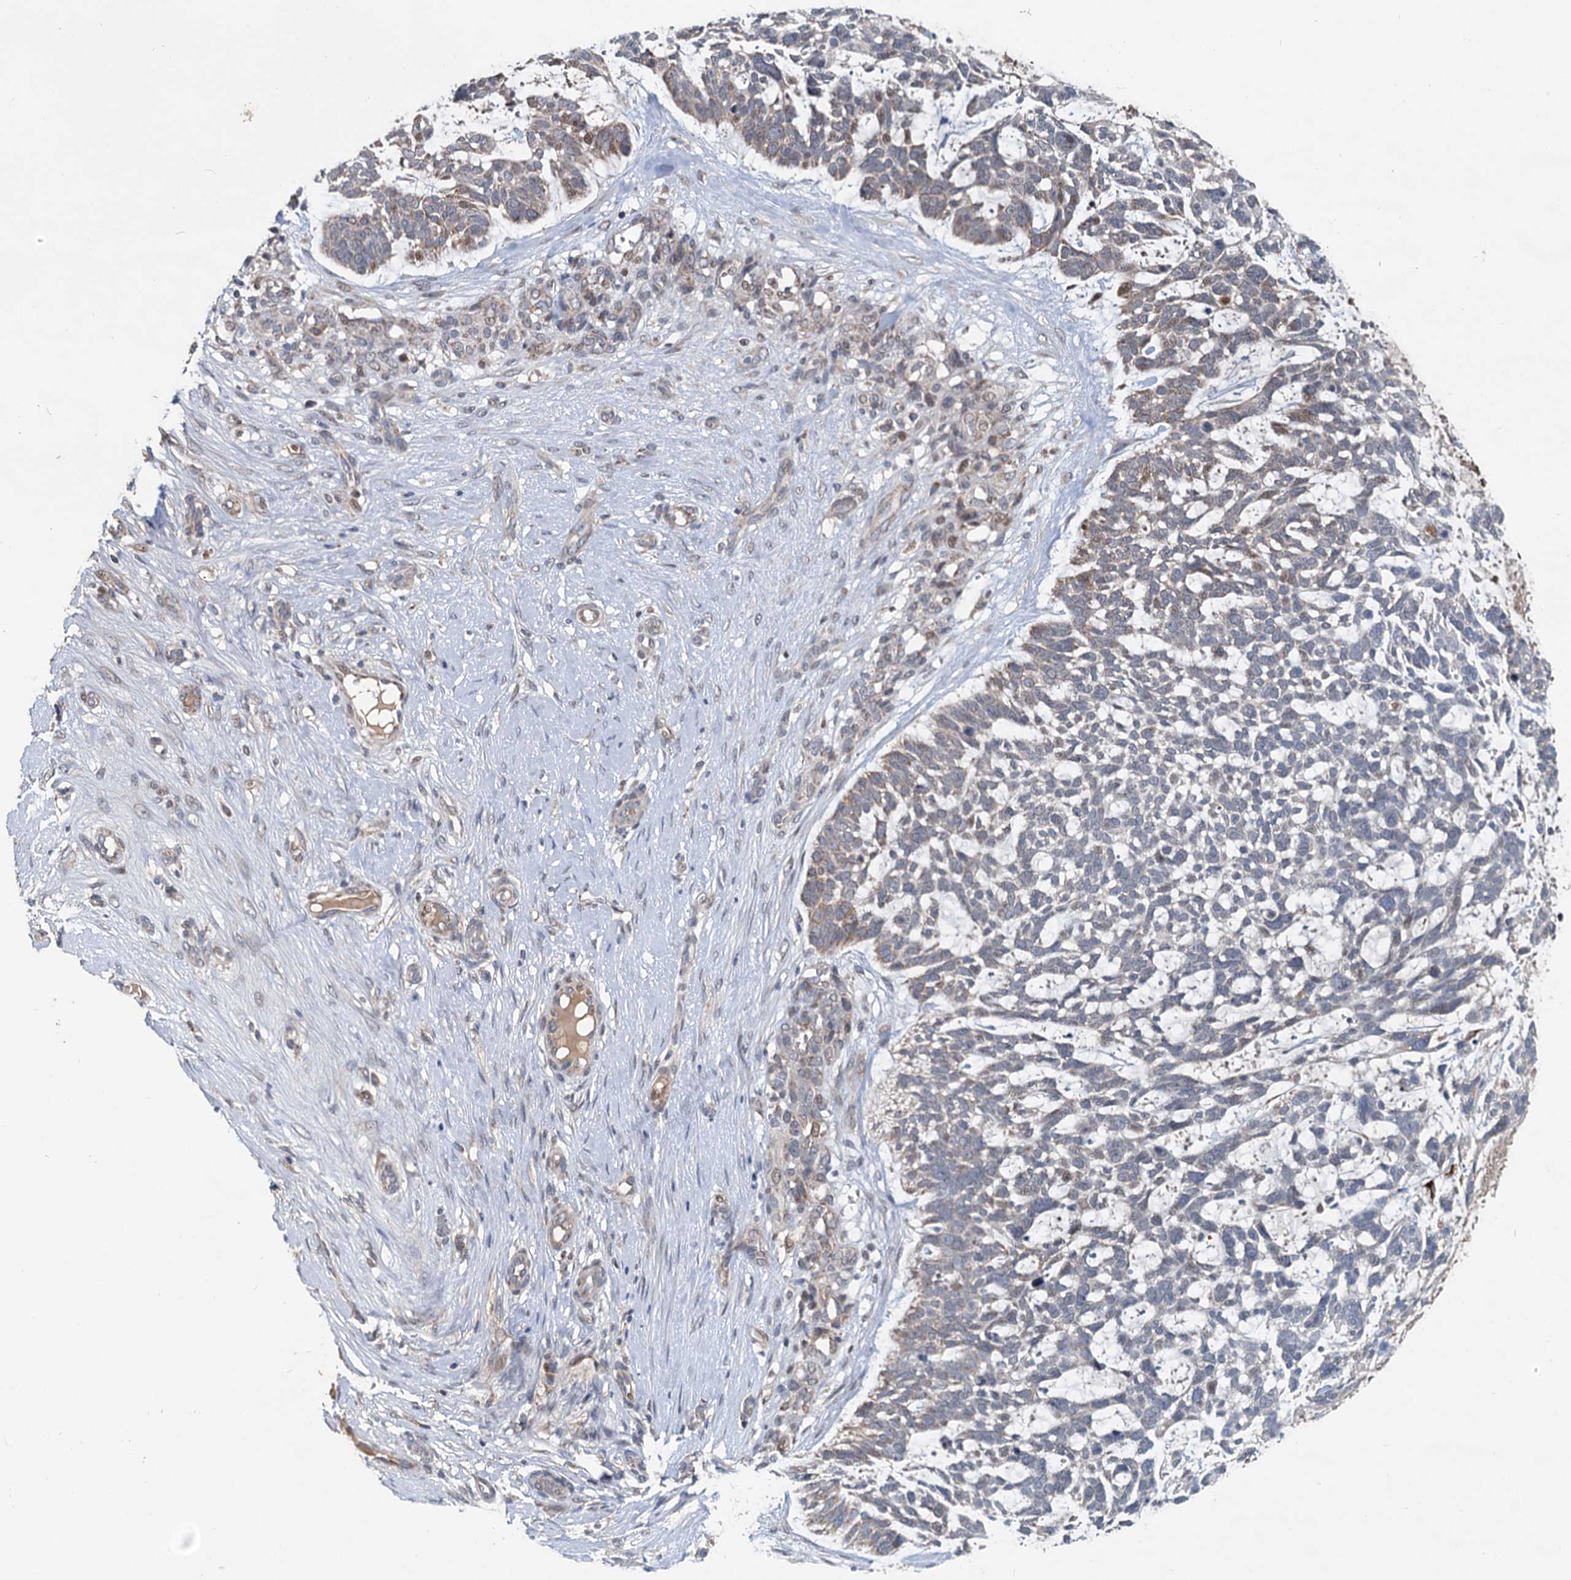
{"staining": {"intensity": "weak", "quantity": "<25%", "location": "cytoplasmic/membranous"}, "tissue": "skin cancer", "cell_type": "Tumor cells", "image_type": "cancer", "snomed": [{"axis": "morphology", "description": "Basal cell carcinoma"}, {"axis": "topography", "description": "Skin"}], "caption": "Immunohistochemical staining of skin cancer (basal cell carcinoma) displays no significant positivity in tumor cells. The staining was performed using DAB (3,3'-diaminobenzidine) to visualize the protein expression in brown, while the nuclei were stained in blue with hematoxylin (Magnification: 20x).", "gene": "RITA1", "patient": {"sex": "male", "age": 88}}